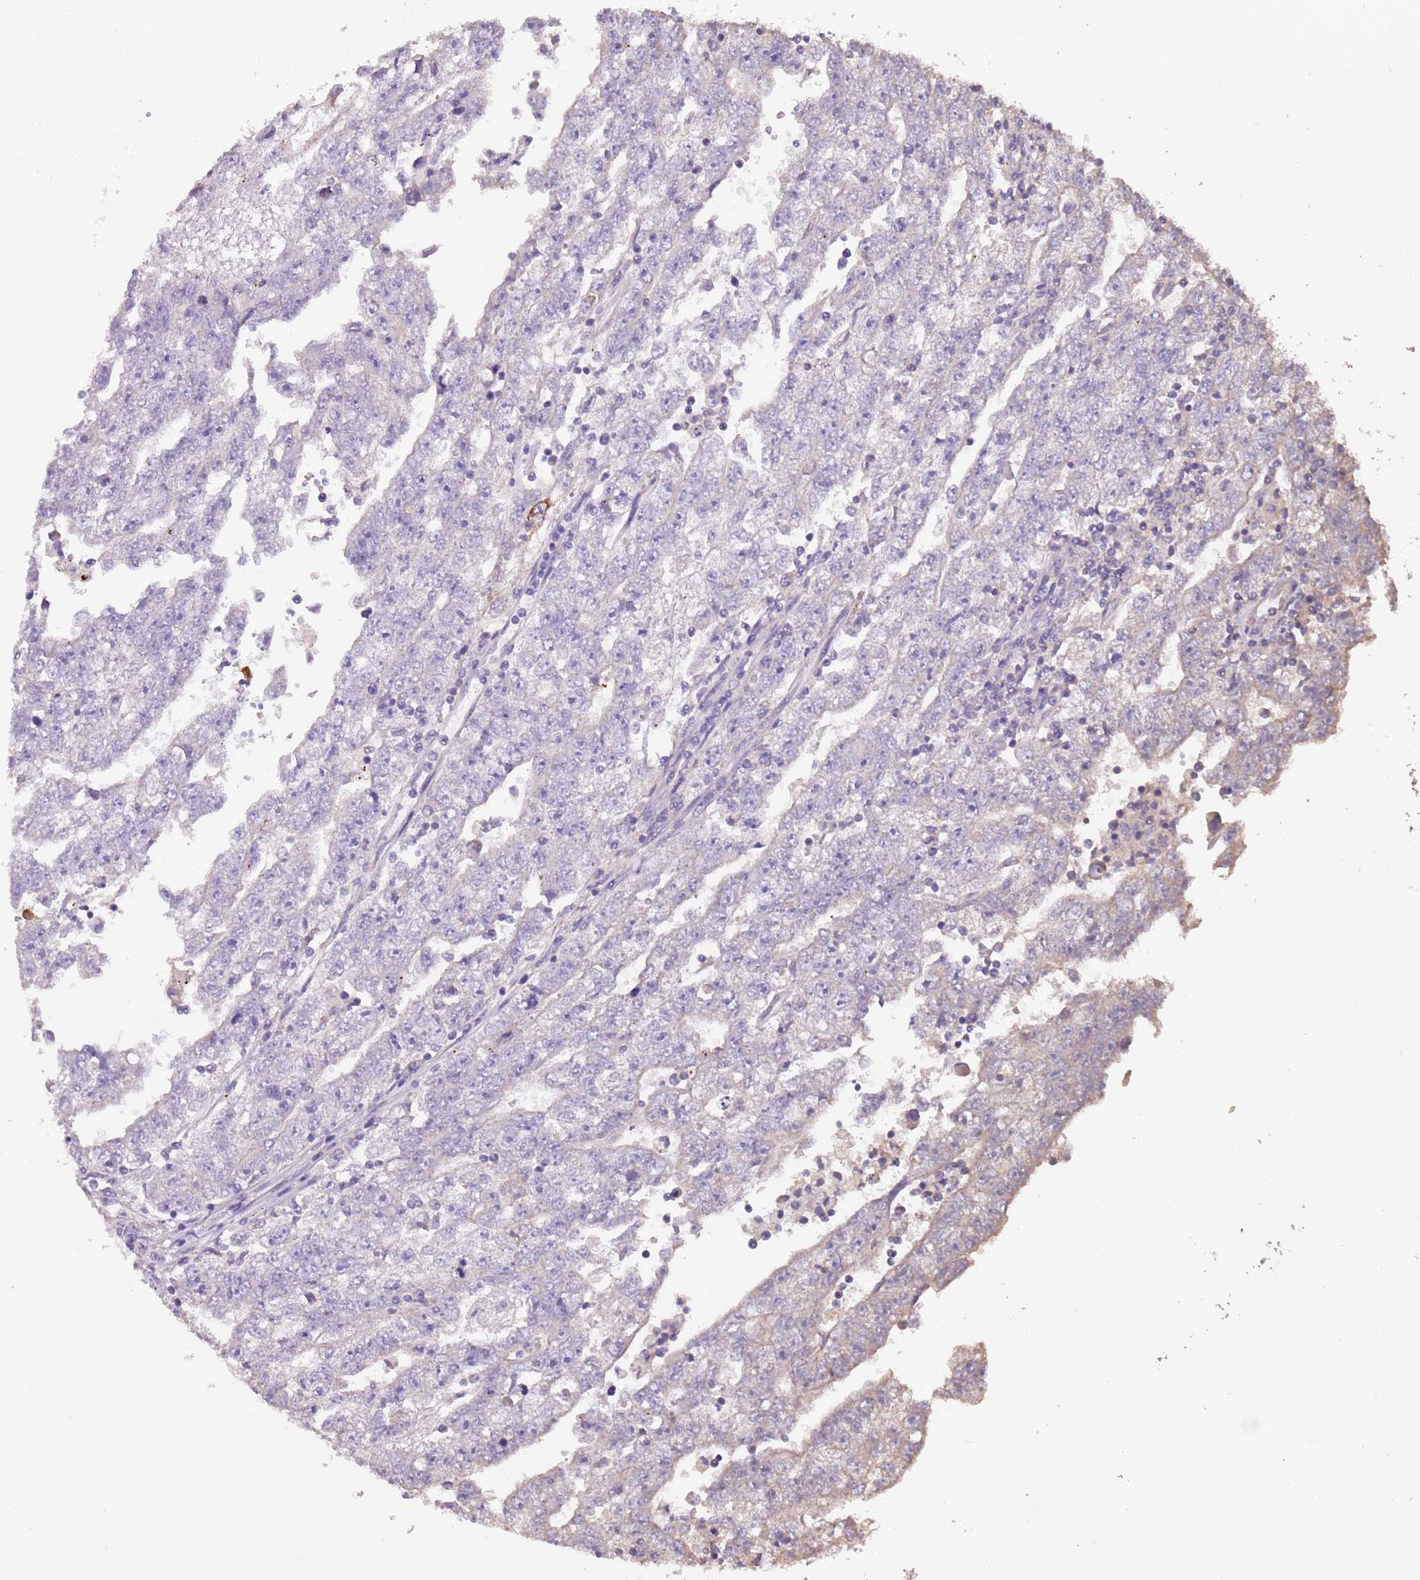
{"staining": {"intensity": "negative", "quantity": "none", "location": "none"}, "tissue": "testis cancer", "cell_type": "Tumor cells", "image_type": "cancer", "snomed": [{"axis": "morphology", "description": "Carcinoma, Embryonal, NOS"}, {"axis": "topography", "description": "Testis"}], "caption": "Immunohistochemical staining of testis embryonal carcinoma demonstrates no significant staining in tumor cells. (Brightfield microscopy of DAB (3,3'-diaminobenzidine) immunohistochemistry at high magnification).", "gene": "MBD3L1", "patient": {"sex": "male", "age": 25}}